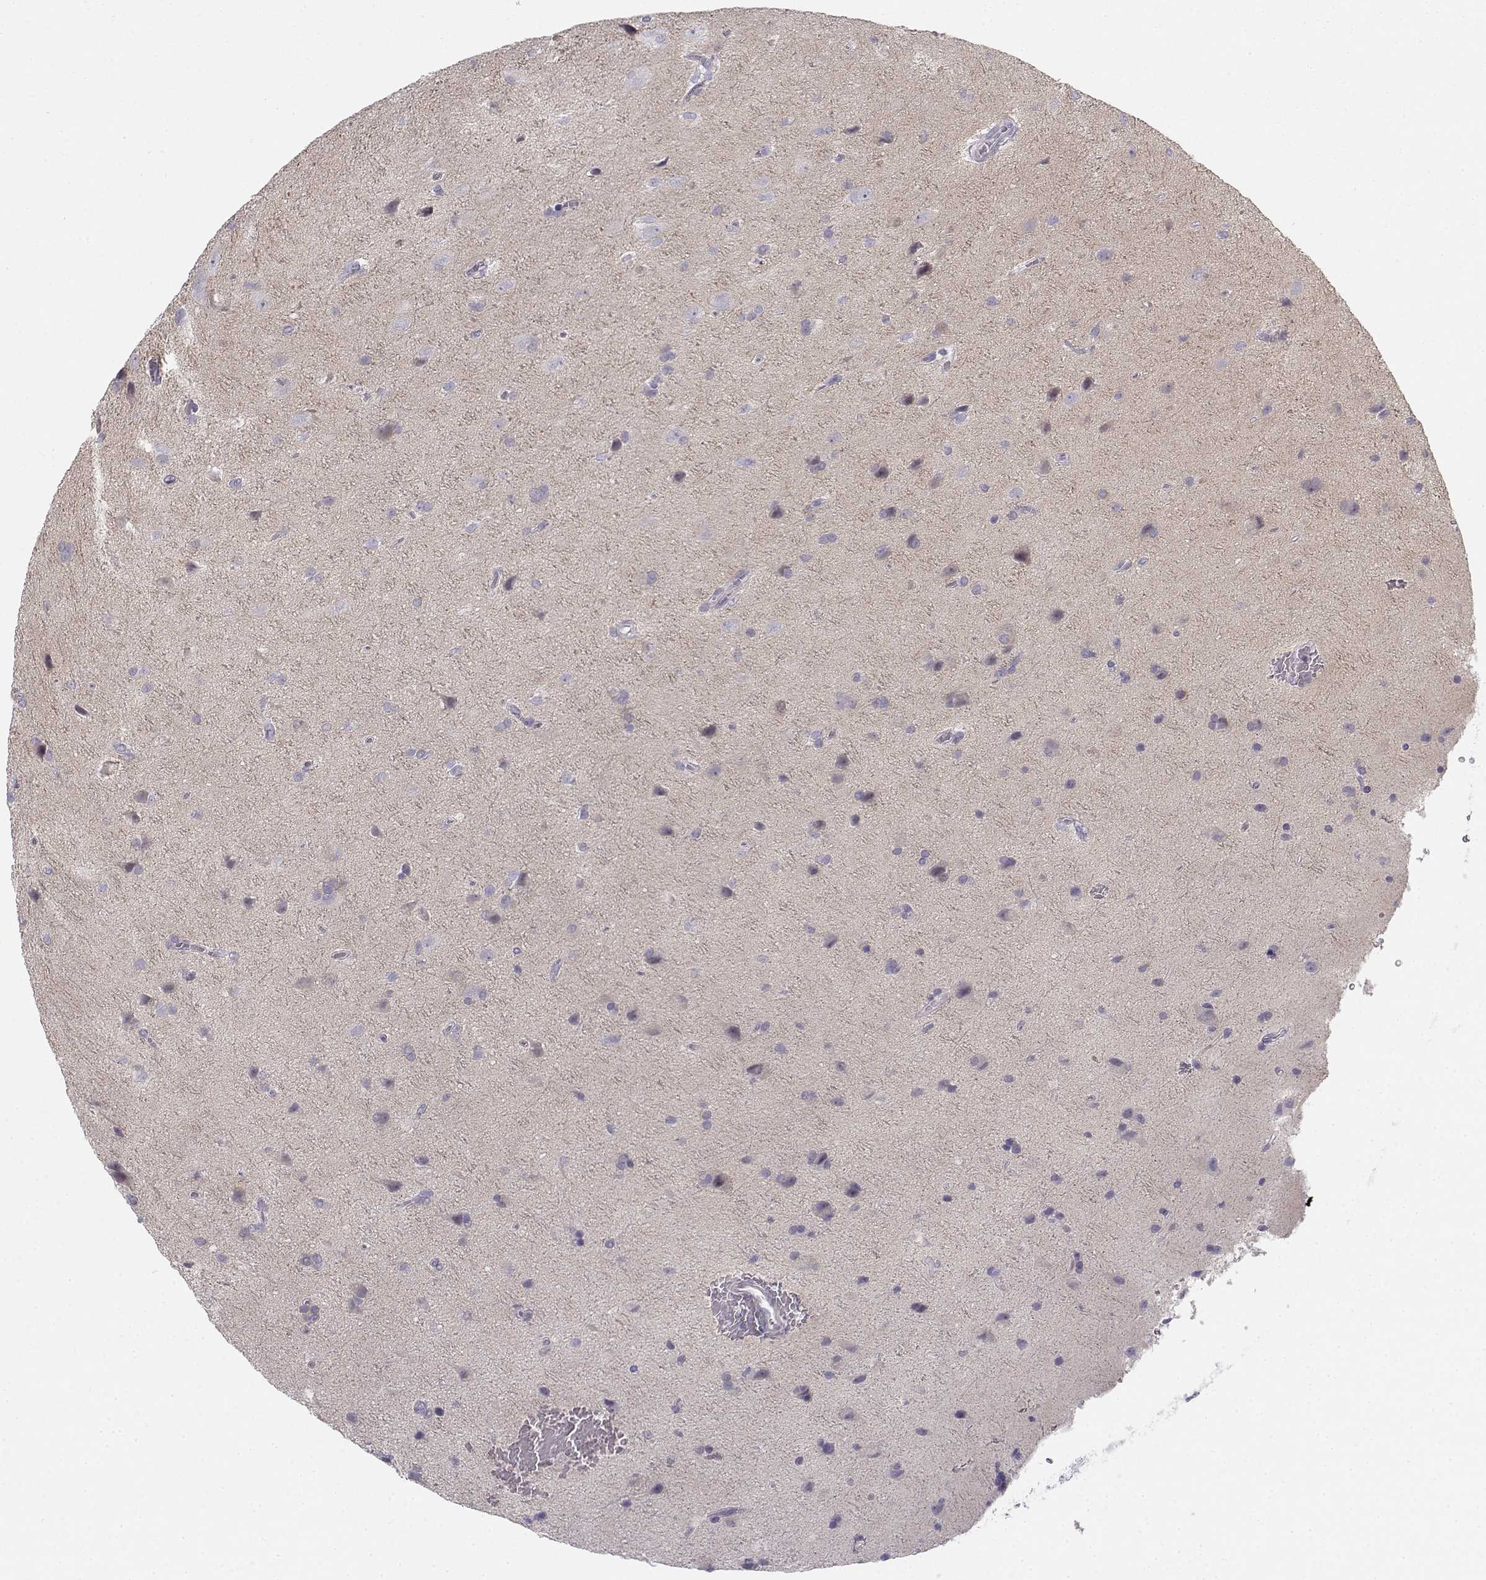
{"staining": {"intensity": "negative", "quantity": "none", "location": "none"}, "tissue": "glioma", "cell_type": "Tumor cells", "image_type": "cancer", "snomed": [{"axis": "morphology", "description": "Glioma, malignant, Low grade"}, {"axis": "topography", "description": "Brain"}], "caption": "IHC photomicrograph of neoplastic tissue: glioma stained with DAB exhibits no significant protein positivity in tumor cells.", "gene": "CREB3L3", "patient": {"sex": "male", "age": 58}}